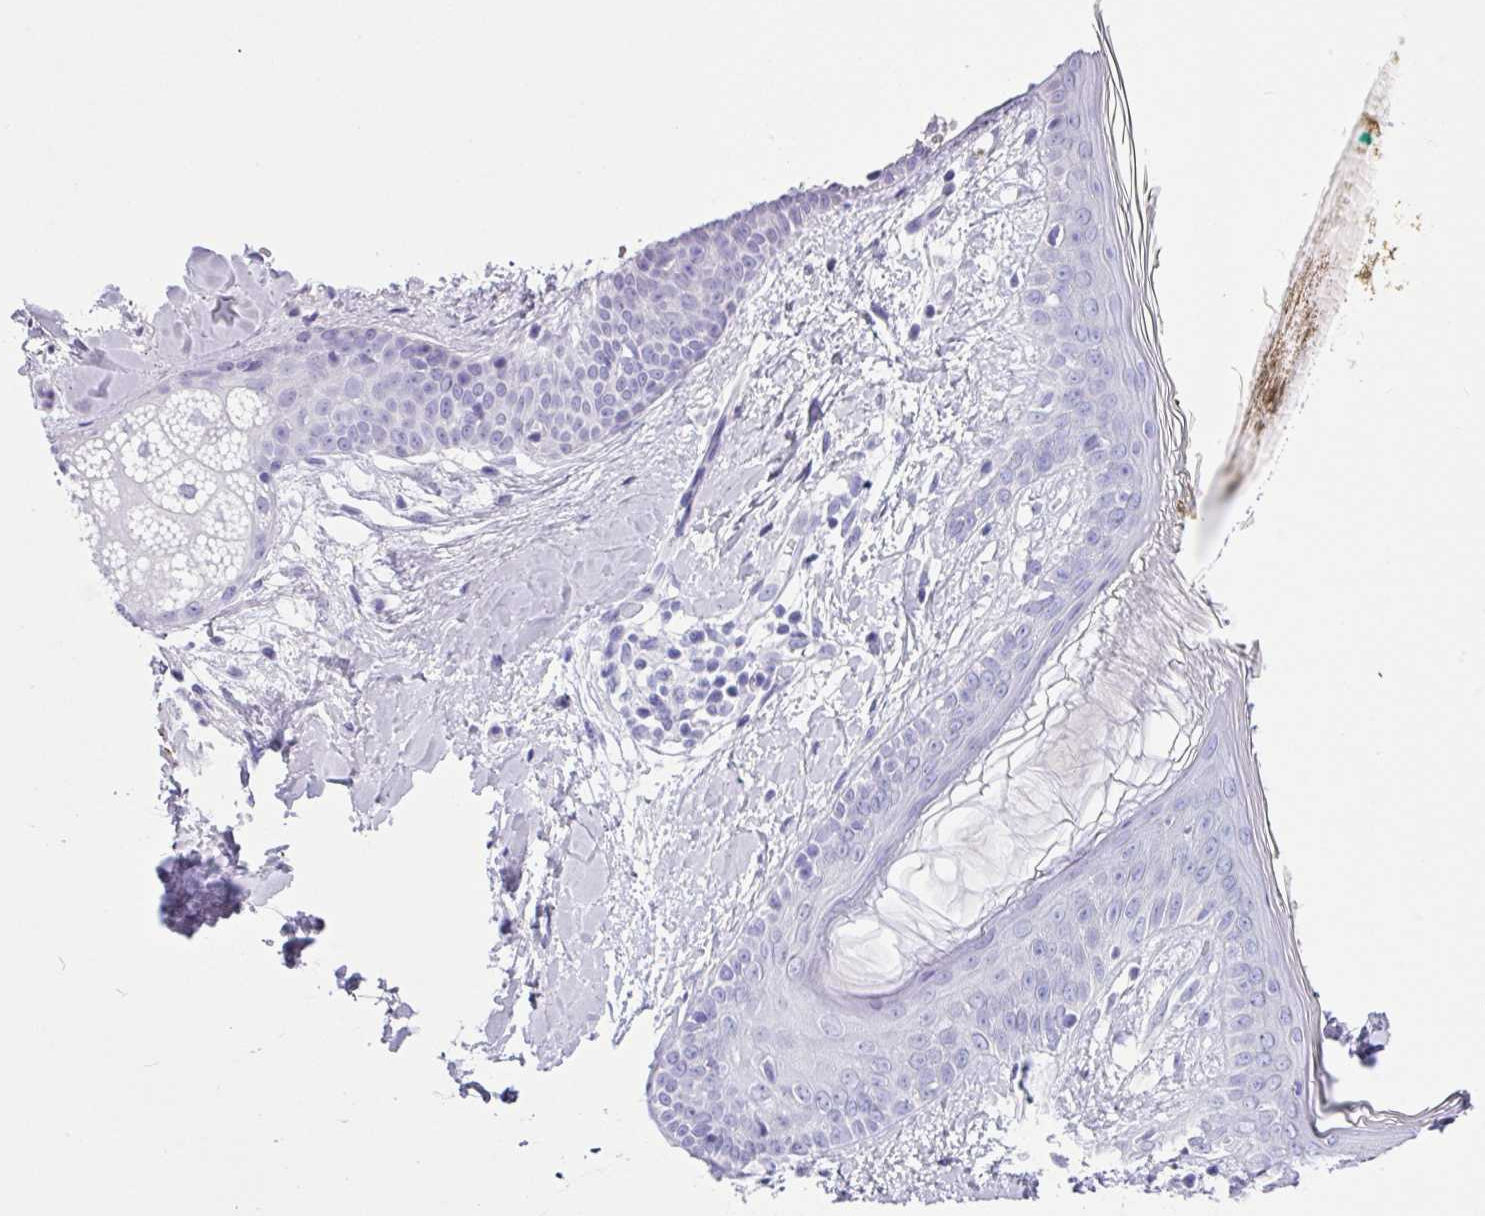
{"staining": {"intensity": "negative", "quantity": "none", "location": "none"}, "tissue": "skin", "cell_type": "Fibroblasts", "image_type": "normal", "snomed": [{"axis": "morphology", "description": "Normal tissue, NOS"}, {"axis": "topography", "description": "Skin"}], "caption": "There is no significant staining in fibroblasts of skin. (Immunohistochemistry, brightfield microscopy, high magnification).", "gene": "ZG16", "patient": {"sex": "female", "age": 34}}